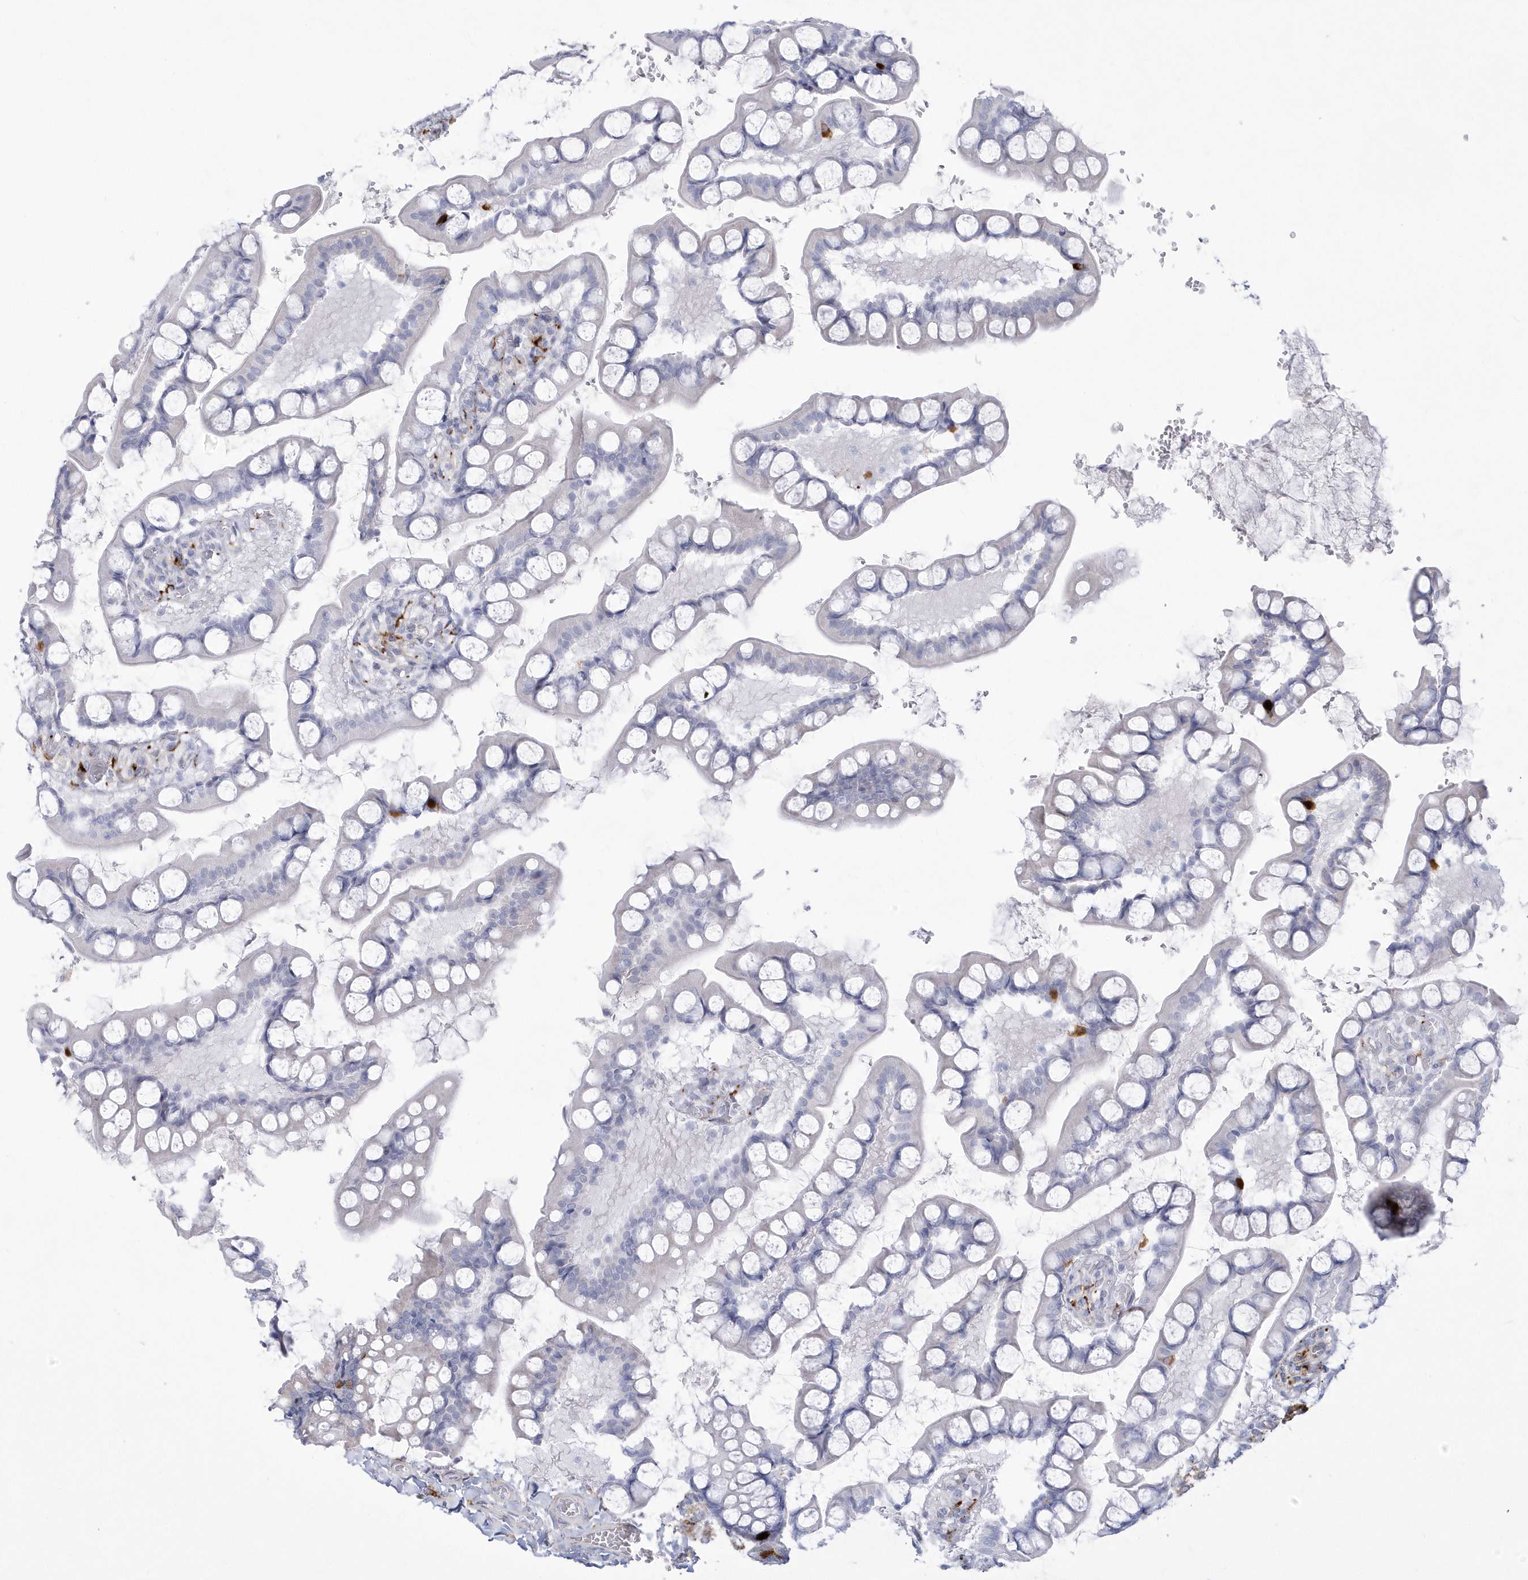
{"staining": {"intensity": "strong", "quantity": "<25%", "location": "cytoplasmic/membranous"}, "tissue": "small intestine", "cell_type": "Glandular cells", "image_type": "normal", "snomed": [{"axis": "morphology", "description": "Normal tissue, NOS"}, {"axis": "topography", "description": "Small intestine"}], "caption": "Unremarkable small intestine was stained to show a protein in brown. There is medium levels of strong cytoplasmic/membranous expression in approximately <25% of glandular cells.", "gene": "WDR27", "patient": {"sex": "male", "age": 52}}